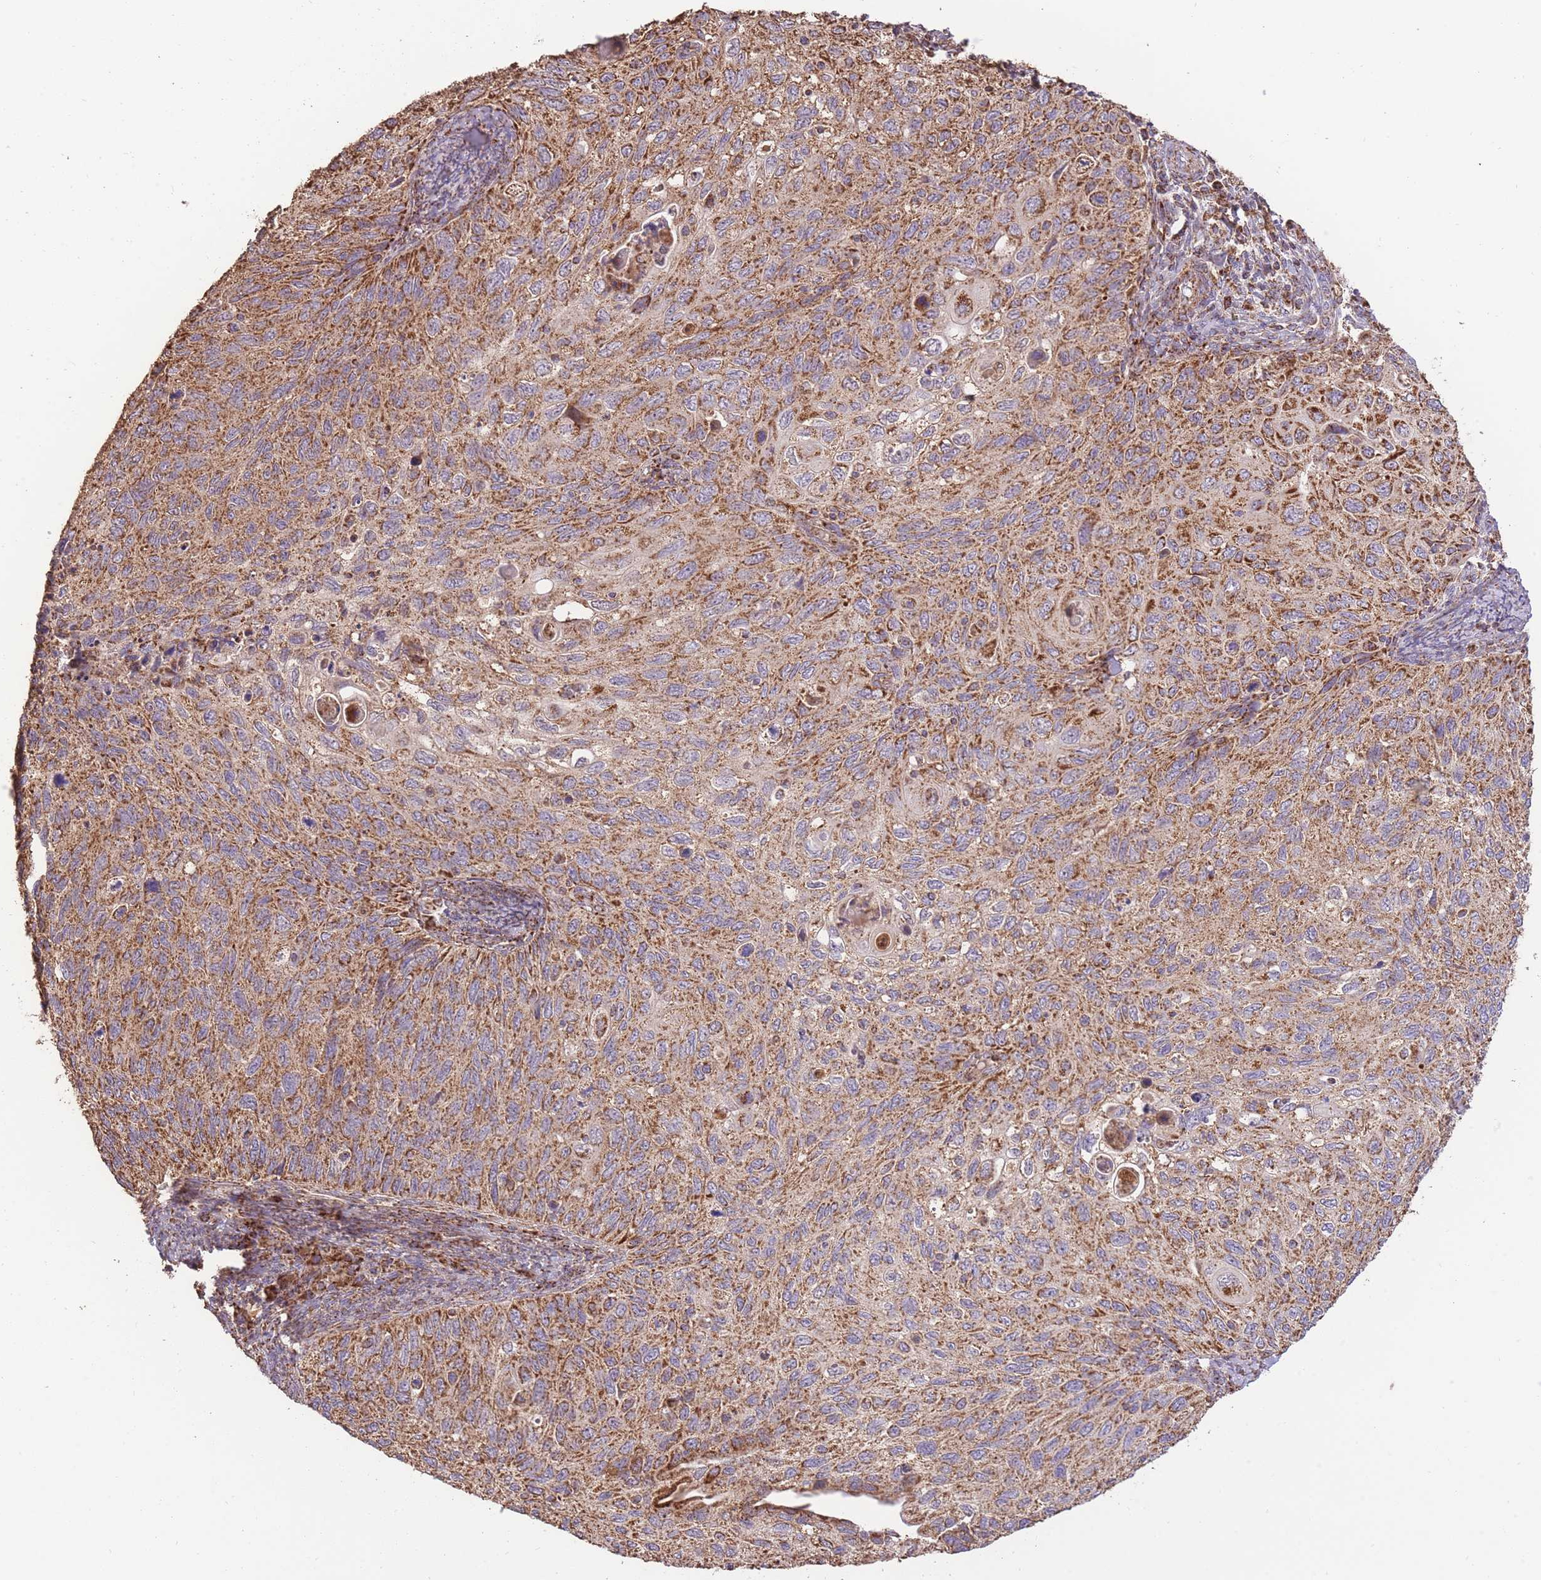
{"staining": {"intensity": "strong", "quantity": ">75%", "location": "cytoplasmic/membranous"}, "tissue": "cervical cancer", "cell_type": "Tumor cells", "image_type": "cancer", "snomed": [{"axis": "morphology", "description": "Squamous cell carcinoma, NOS"}, {"axis": "topography", "description": "Cervix"}], "caption": "A high-resolution photomicrograph shows immunohistochemistry (IHC) staining of cervical squamous cell carcinoma, which demonstrates strong cytoplasmic/membranous positivity in approximately >75% of tumor cells.", "gene": "PREP", "patient": {"sex": "female", "age": 70}}